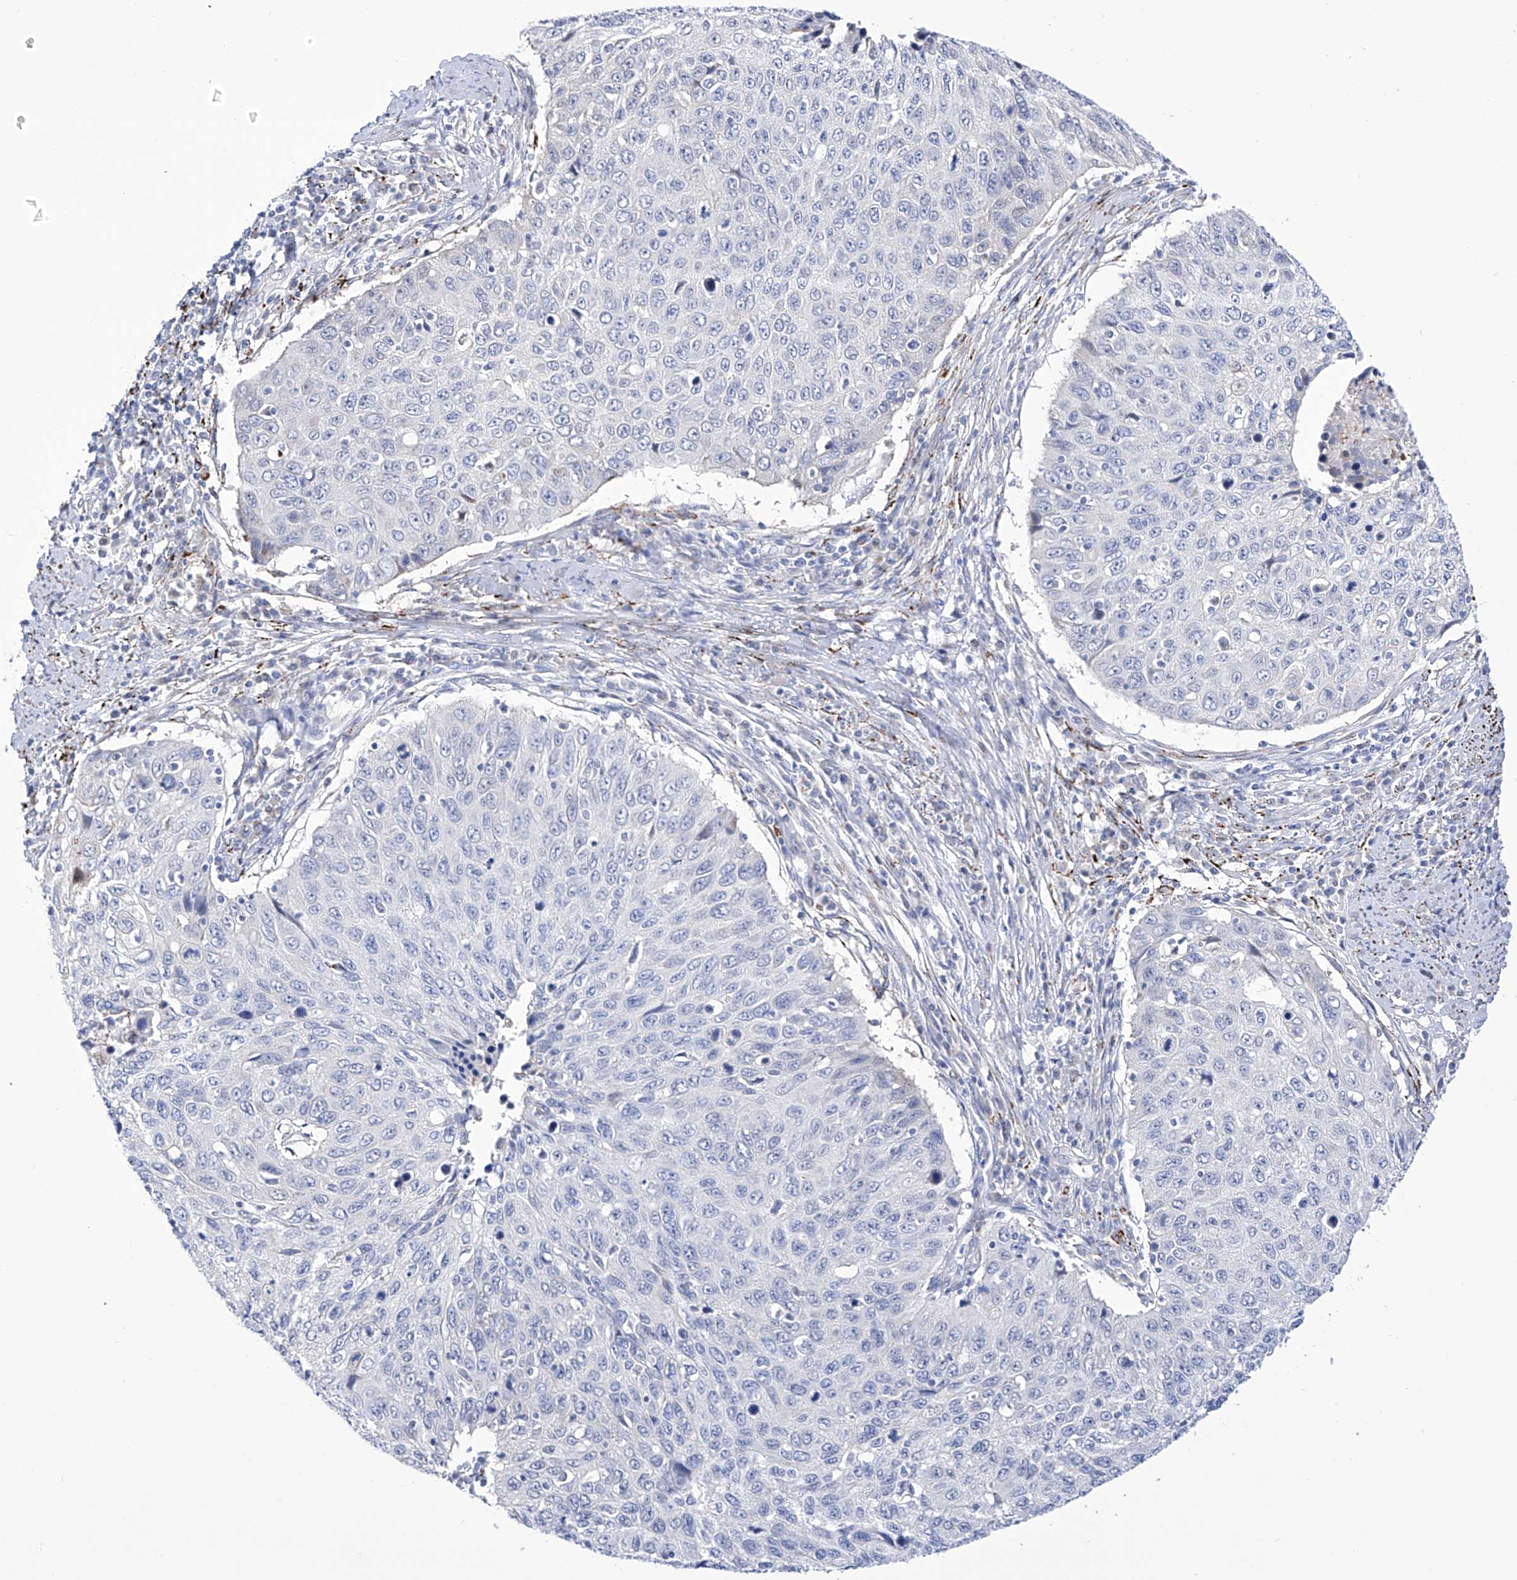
{"staining": {"intensity": "negative", "quantity": "none", "location": "none"}, "tissue": "cervical cancer", "cell_type": "Tumor cells", "image_type": "cancer", "snomed": [{"axis": "morphology", "description": "Squamous cell carcinoma, NOS"}, {"axis": "topography", "description": "Cervix"}], "caption": "Tumor cells are negative for brown protein staining in cervical cancer (squamous cell carcinoma). Brightfield microscopy of immunohistochemistry (IHC) stained with DAB (brown) and hematoxylin (blue), captured at high magnification.", "gene": "C1orf87", "patient": {"sex": "female", "age": 53}}